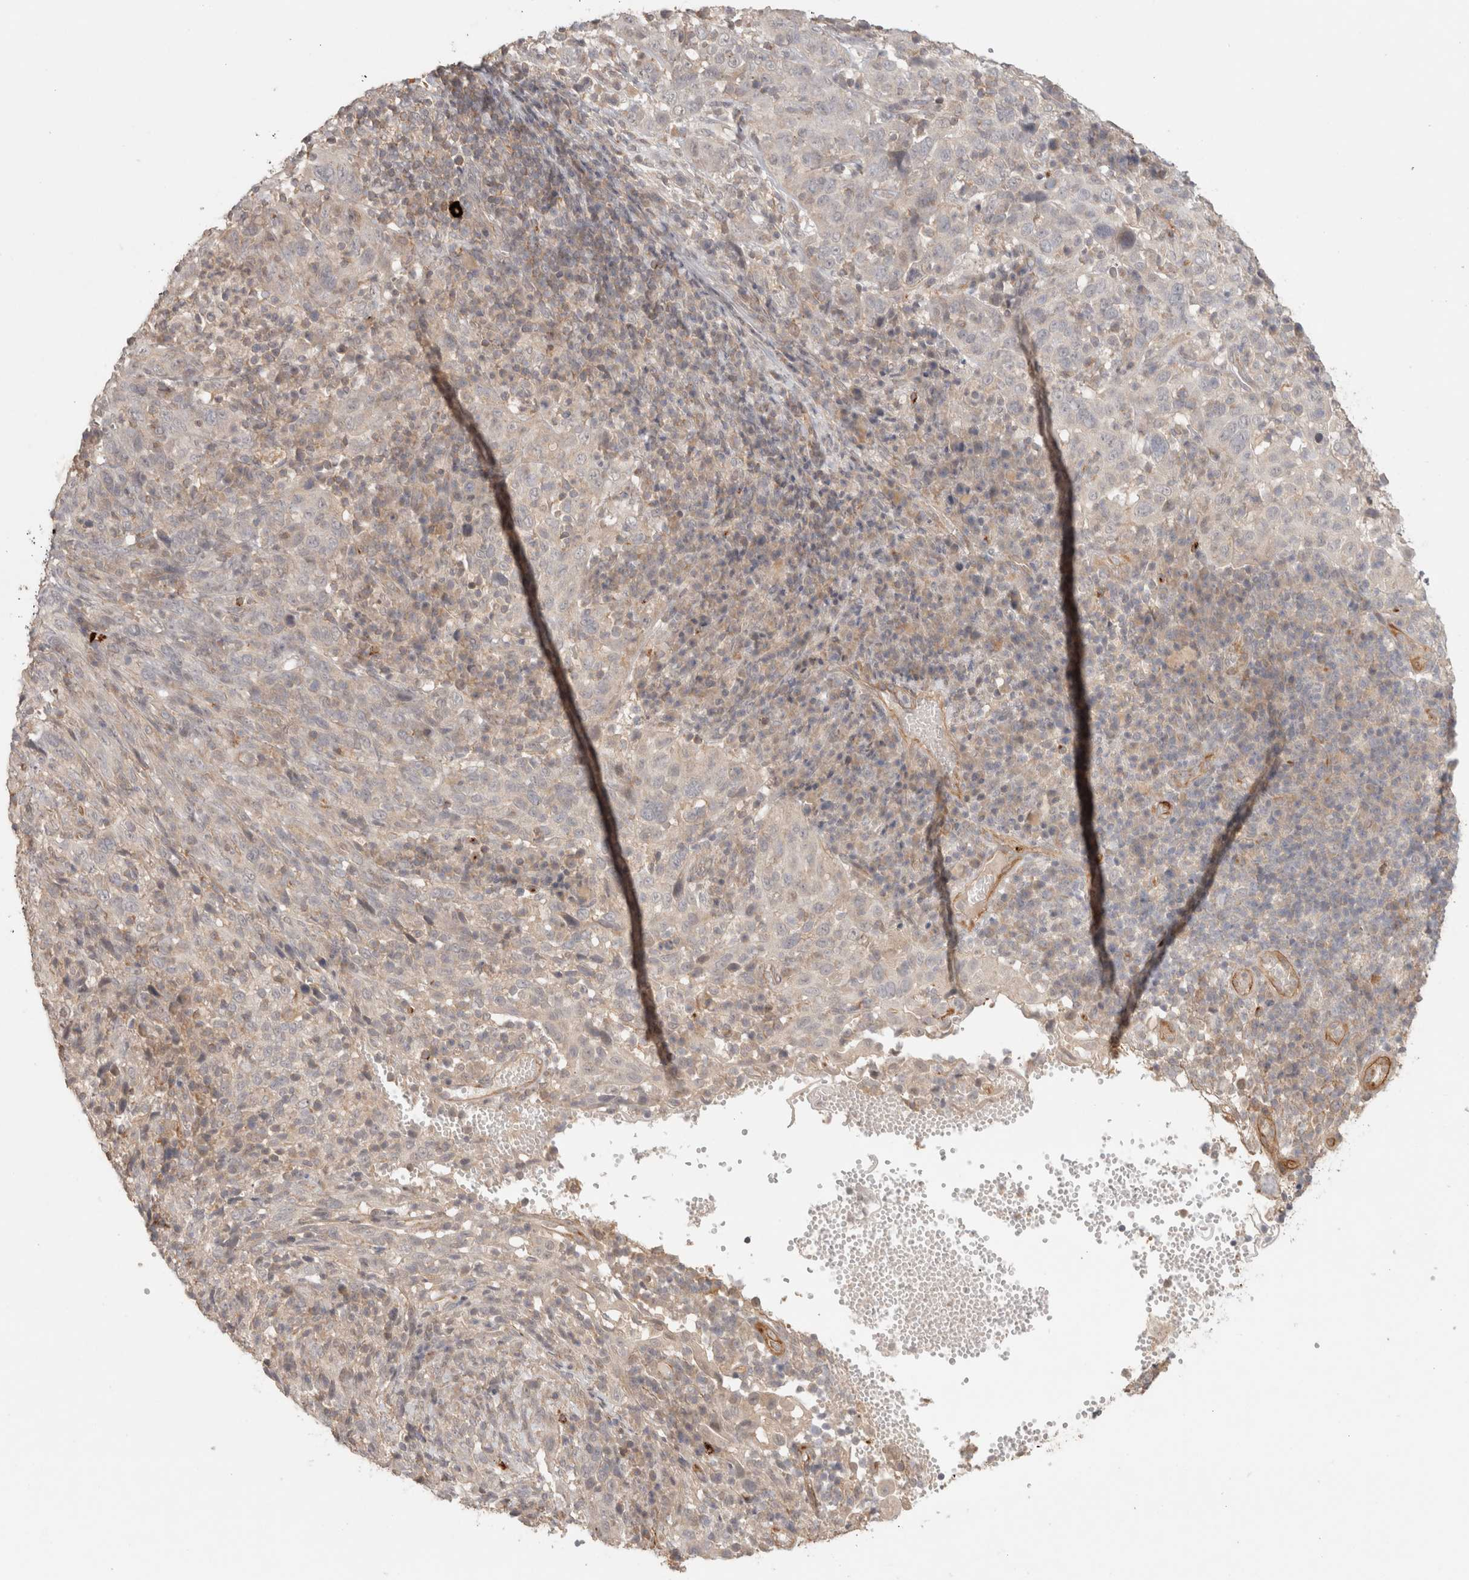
{"staining": {"intensity": "negative", "quantity": "none", "location": "none"}, "tissue": "cervical cancer", "cell_type": "Tumor cells", "image_type": "cancer", "snomed": [{"axis": "morphology", "description": "Squamous cell carcinoma, NOS"}, {"axis": "topography", "description": "Cervix"}], "caption": "A histopathology image of human cervical cancer is negative for staining in tumor cells.", "gene": "HSPG2", "patient": {"sex": "female", "age": 46}}